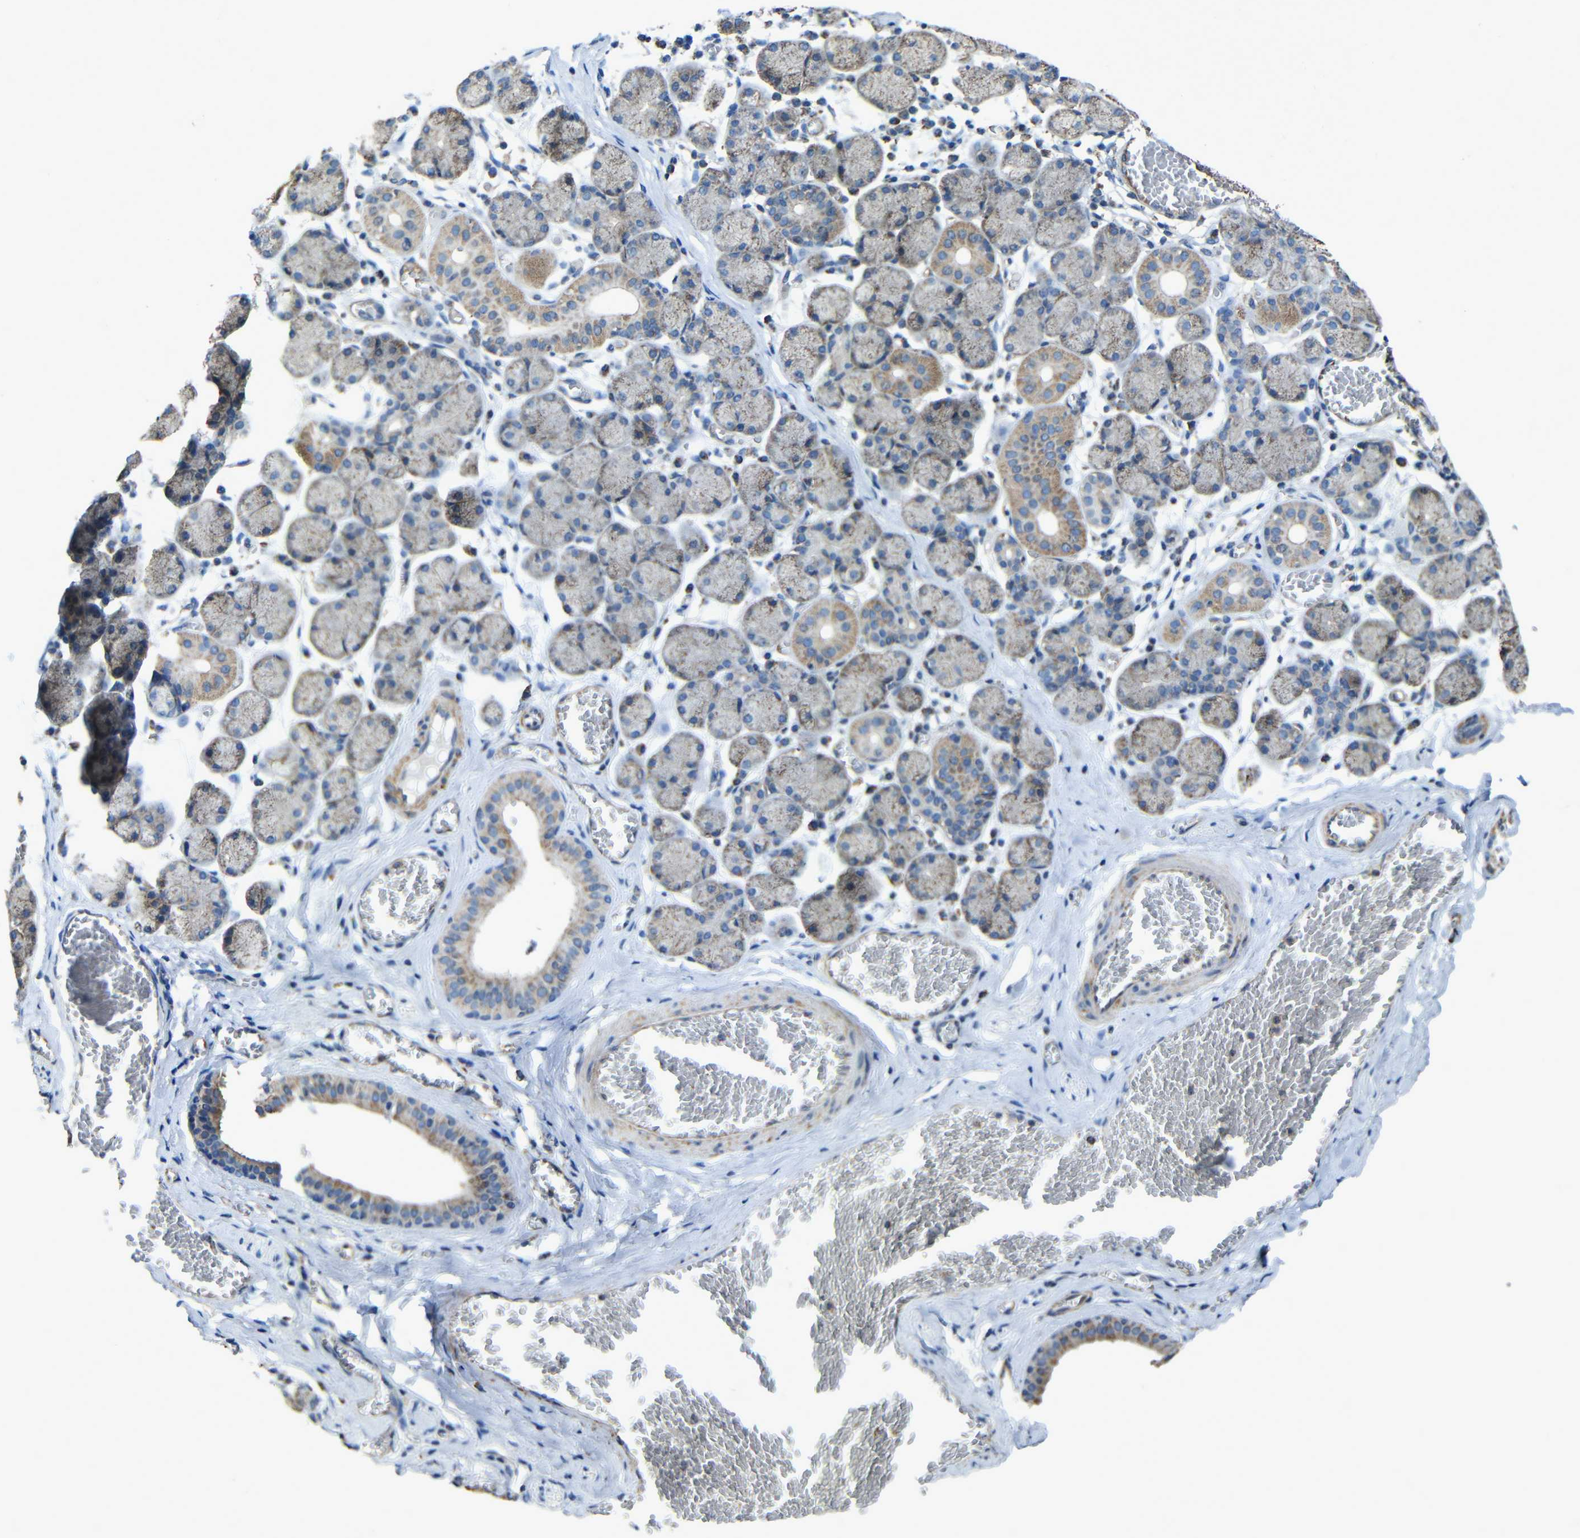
{"staining": {"intensity": "moderate", "quantity": "25%-75%", "location": "cytoplasmic/membranous"}, "tissue": "salivary gland", "cell_type": "Glandular cells", "image_type": "normal", "snomed": [{"axis": "morphology", "description": "Normal tissue, NOS"}, {"axis": "topography", "description": "Salivary gland"}], "caption": "A micrograph of human salivary gland stained for a protein reveals moderate cytoplasmic/membranous brown staining in glandular cells.", "gene": "INTS6L", "patient": {"sex": "female", "age": 24}}